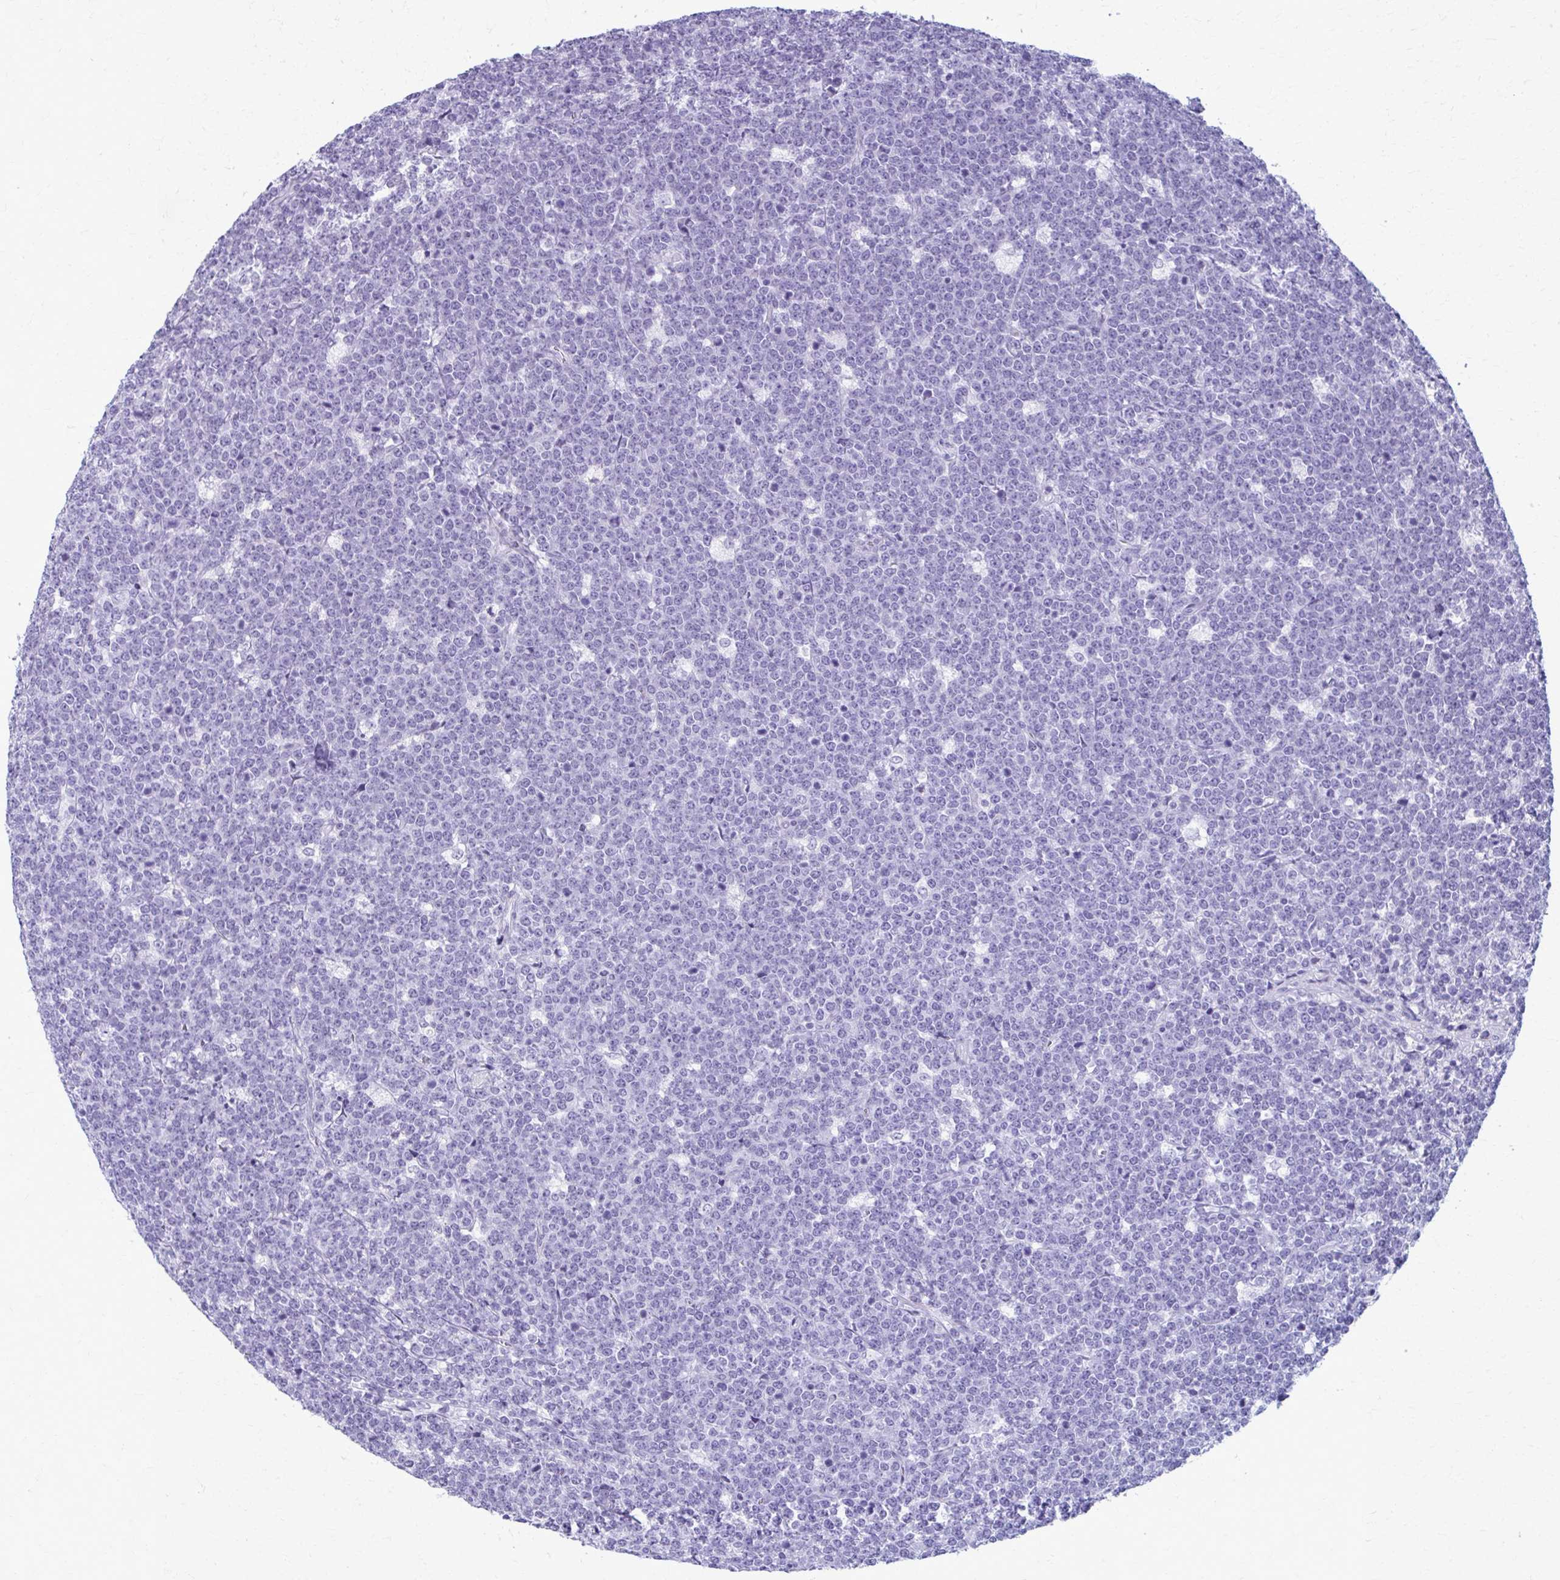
{"staining": {"intensity": "negative", "quantity": "none", "location": "none"}, "tissue": "lymphoma", "cell_type": "Tumor cells", "image_type": "cancer", "snomed": [{"axis": "morphology", "description": "Malignant lymphoma, non-Hodgkin's type, High grade"}, {"axis": "topography", "description": "Small intestine"}, {"axis": "topography", "description": "Colon"}], "caption": "Immunohistochemical staining of high-grade malignant lymphoma, non-Hodgkin's type reveals no significant staining in tumor cells.", "gene": "MPLKIP", "patient": {"sex": "male", "age": 8}}